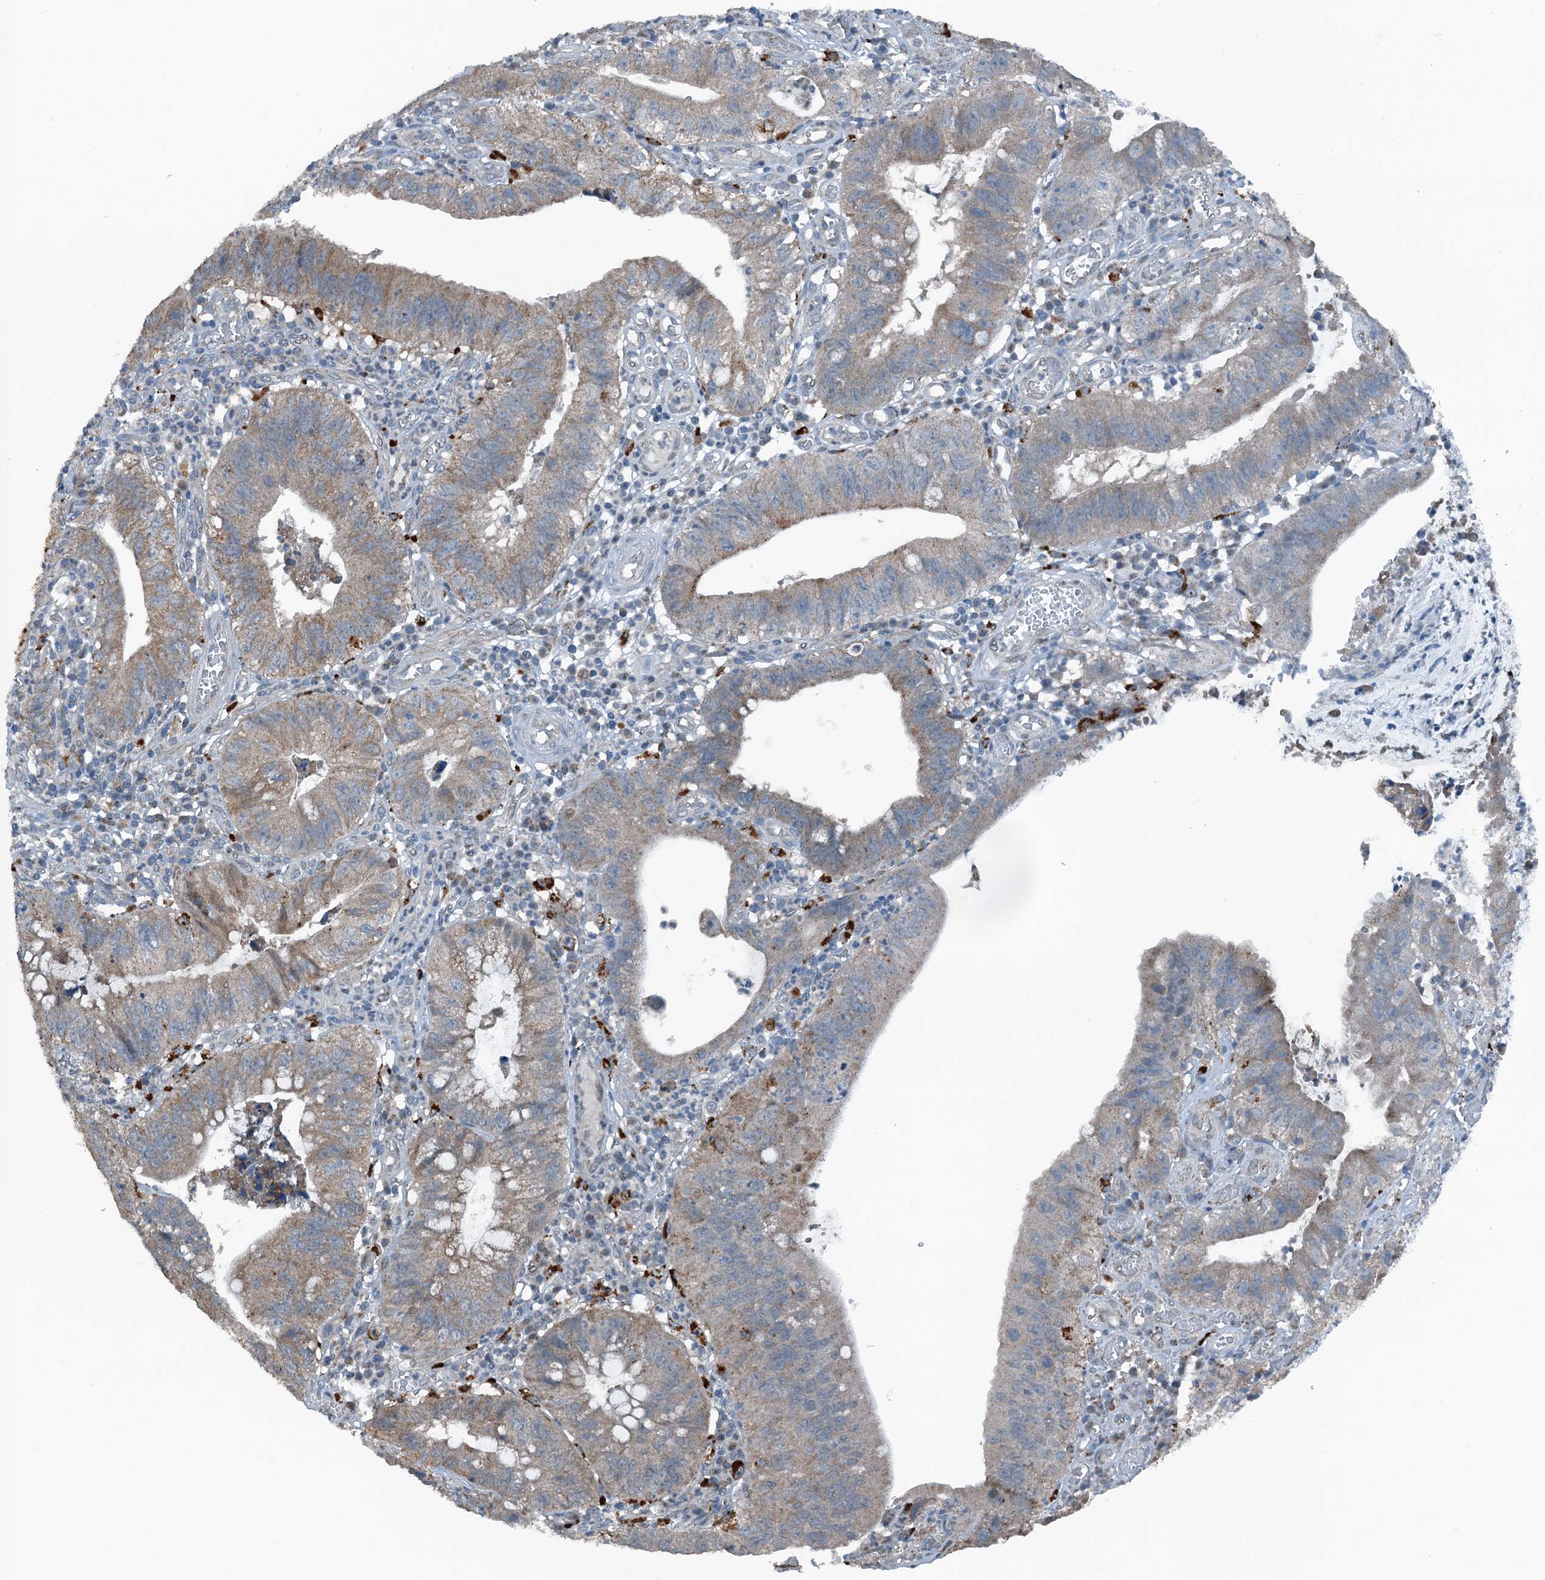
{"staining": {"intensity": "weak", "quantity": ">75%", "location": "cytoplasmic/membranous"}, "tissue": "stomach cancer", "cell_type": "Tumor cells", "image_type": "cancer", "snomed": [{"axis": "morphology", "description": "Adenocarcinoma, NOS"}, {"axis": "topography", "description": "Stomach"}], "caption": "Tumor cells demonstrate weak cytoplasmic/membranous staining in about >75% of cells in stomach cancer (adenocarcinoma). (DAB = brown stain, brightfield microscopy at high magnification).", "gene": "BMERB1", "patient": {"sex": "male", "age": 59}}